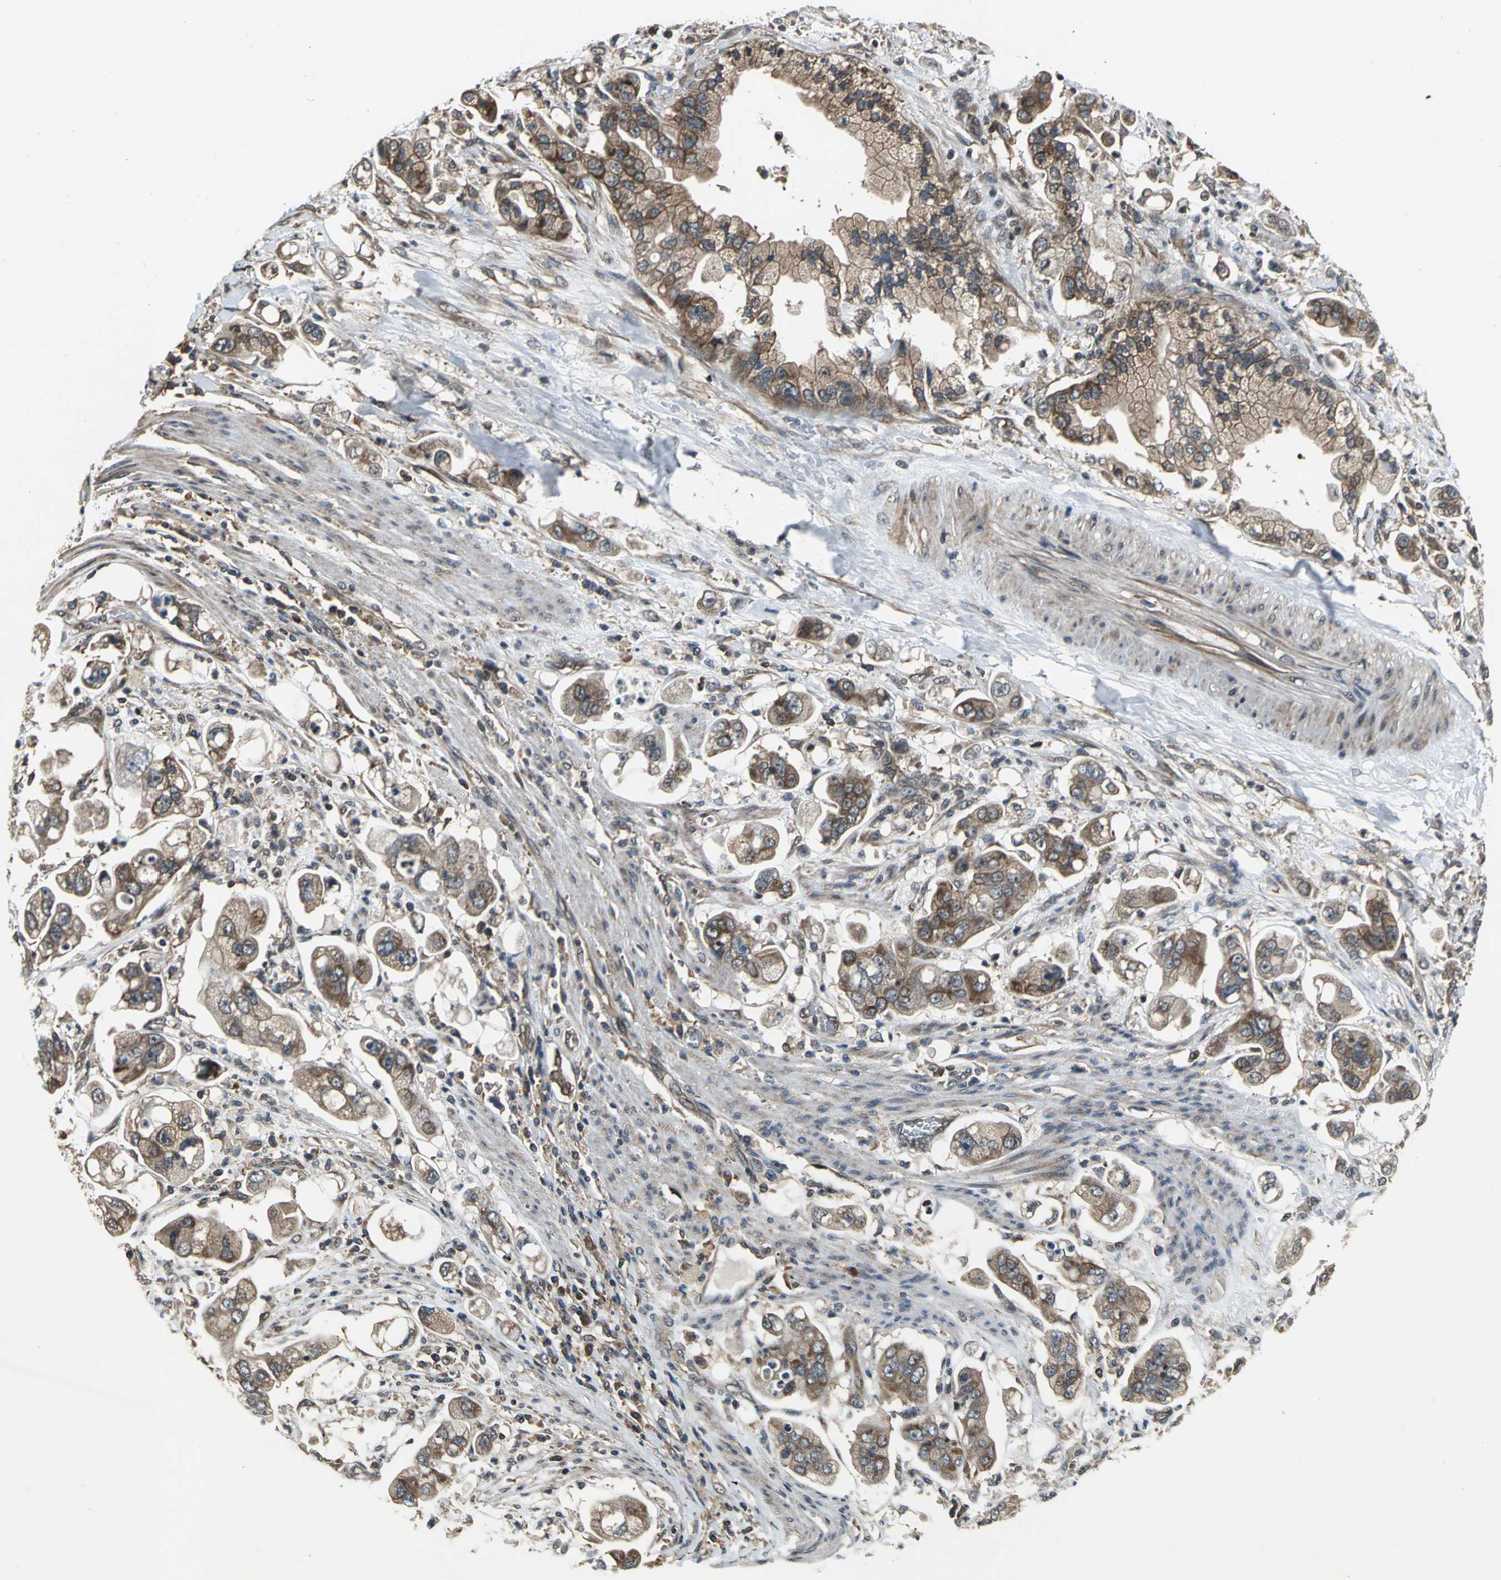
{"staining": {"intensity": "moderate", "quantity": ">75%", "location": "cytoplasmic/membranous"}, "tissue": "stomach cancer", "cell_type": "Tumor cells", "image_type": "cancer", "snomed": [{"axis": "morphology", "description": "Adenocarcinoma, NOS"}, {"axis": "topography", "description": "Stomach"}], "caption": "Protein expression analysis of human adenocarcinoma (stomach) reveals moderate cytoplasmic/membranous expression in approximately >75% of tumor cells.", "gene": "EIF2B2", "patient": {"sex": "male", "age": 62}}